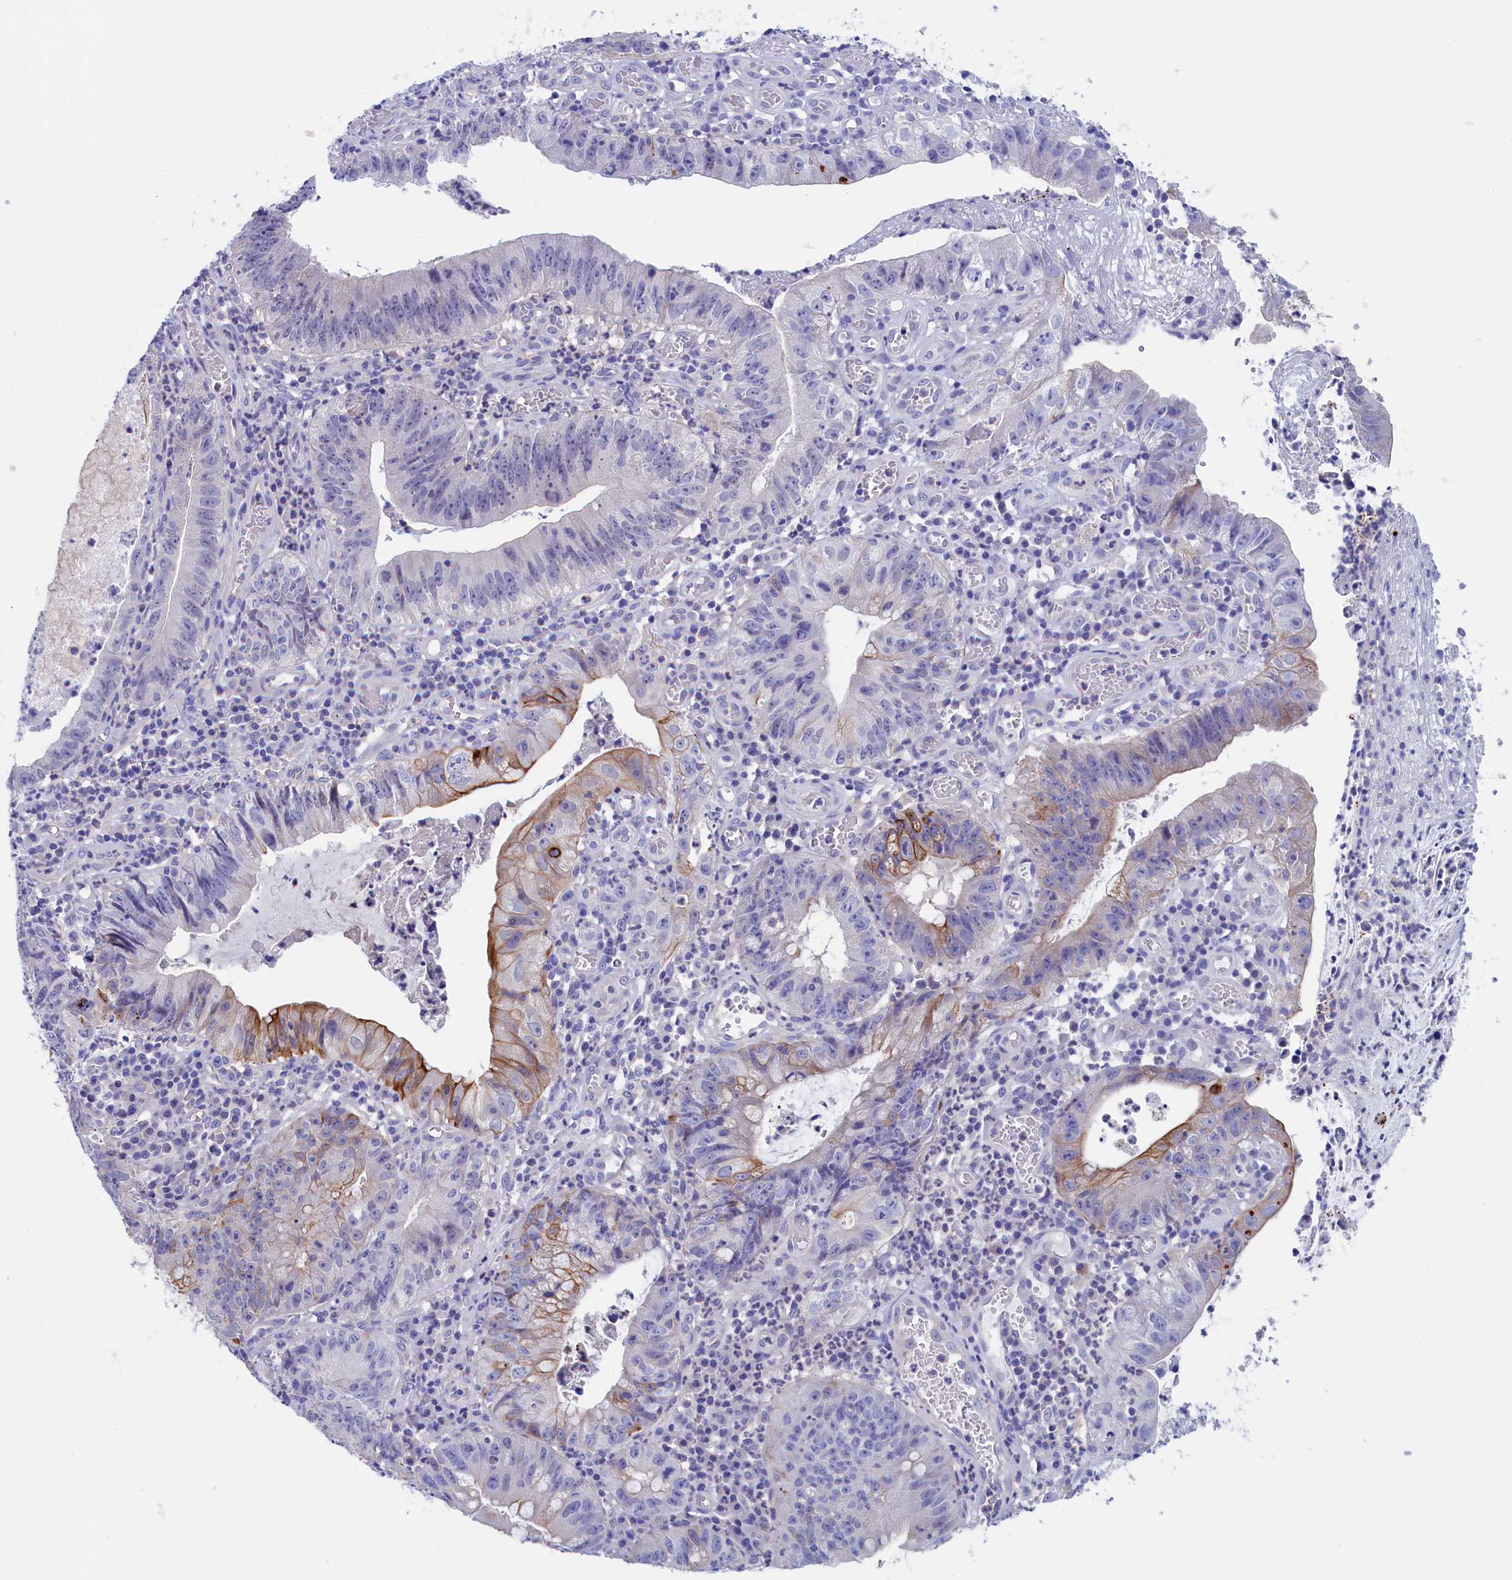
{"staining": {"intensity": "moderate", "quantity": "<25%", "location": "cytoplasmic/membranous"}, "tissue": "stomach cancer", "cell_type": "Tumor cells", "image_type": "cancer", "snomed": [{"axis": "morphology", "description": "Adenocarcinoma, NOS"}, {"axis": "topography", "description": "Stomach"}], "caption": "Stomach cancer (adenocarcinoma) stained with a brown dye exhibits moderate cytoplasmic/membranous positive positivity in about <25% of tumor cells.", "gene": "VPS35L", "patient": {"sex": "male", "age": 59}}